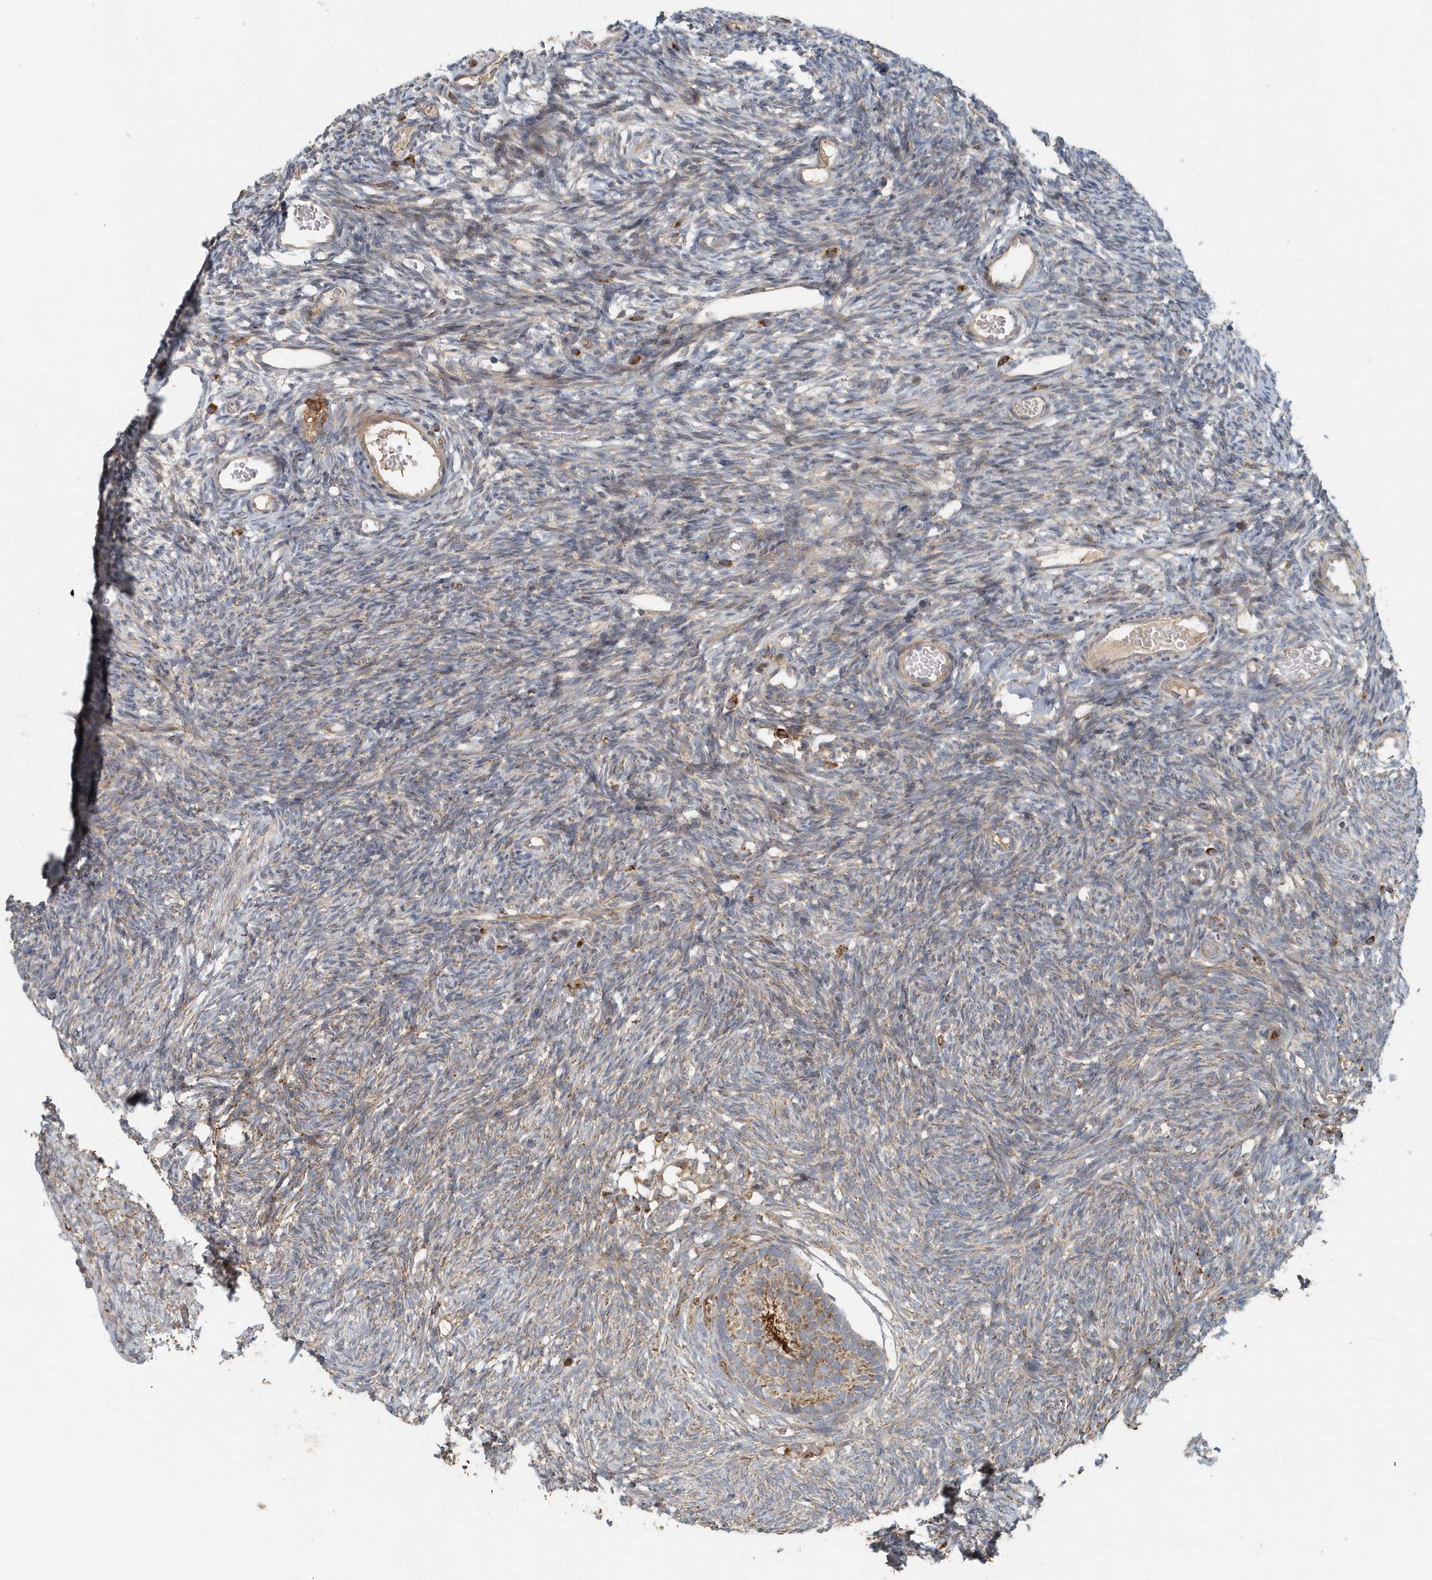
{"staining": {"intensity": "moderate", "quantity": ">75%", "location": "cytoplasmic/membranous"}, "tissue": "ovary", "cell_type": "Follicle cells", "image_type": "normal", "snomed": [{"axis": "morphology", "description": "Normal tissue, NOS"}, {"axis": "topography", "description": "Ovary"}], "caption": "High-power microscopy captured an immunohistochemistry histopathology image of benign ovary, revealing moderate cytoplasmic/membranous expression in about >75% of follicle cells. The protein of interest is stained brown, and the nuclei are stained in blue (DAB (3,3'-diaminobenzidine) IHC with brightfield microscopy, high magnification).", "gene": "MMUT", "patient": {"sex": "female", "age": 35}}